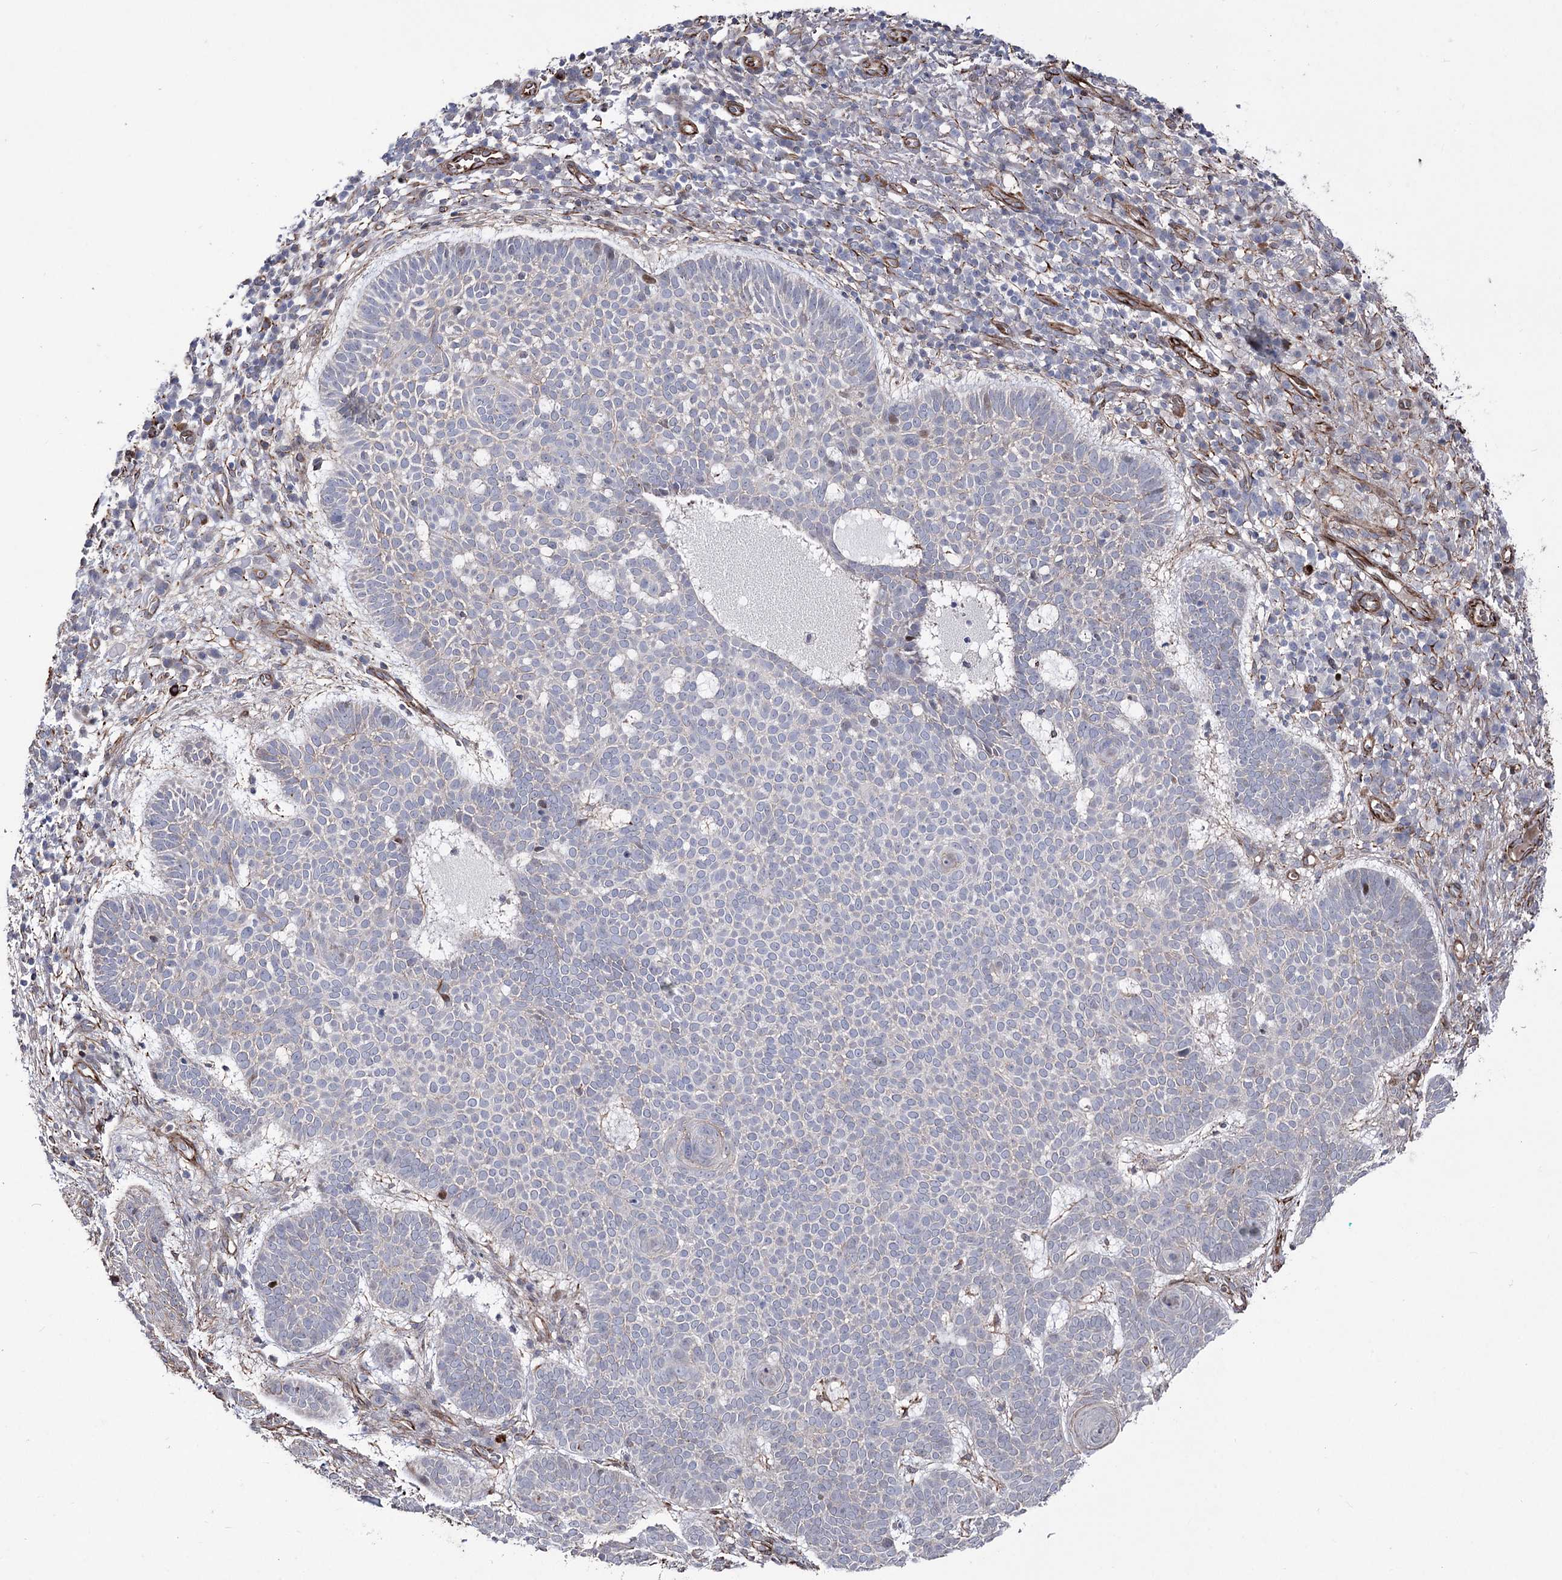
{"staining": {"intensity": "negative", "quantity": "none", "location": "none"}, "tissue": "skin cancer", "cell_type": "Tumor cells", "image_type": "cancer", "snomed": [{"axis": "morphology", "description": "Basal cell carcinoma"}, {"axis": "topography", "description": "Skin"}], "caption": "The IHC histopathology image has no significant positivity in tumor cells of skin basal cell carcinoma tissue.", "gene": "ARHGAP20", "patient": {"sex": "male", "age": 85}}